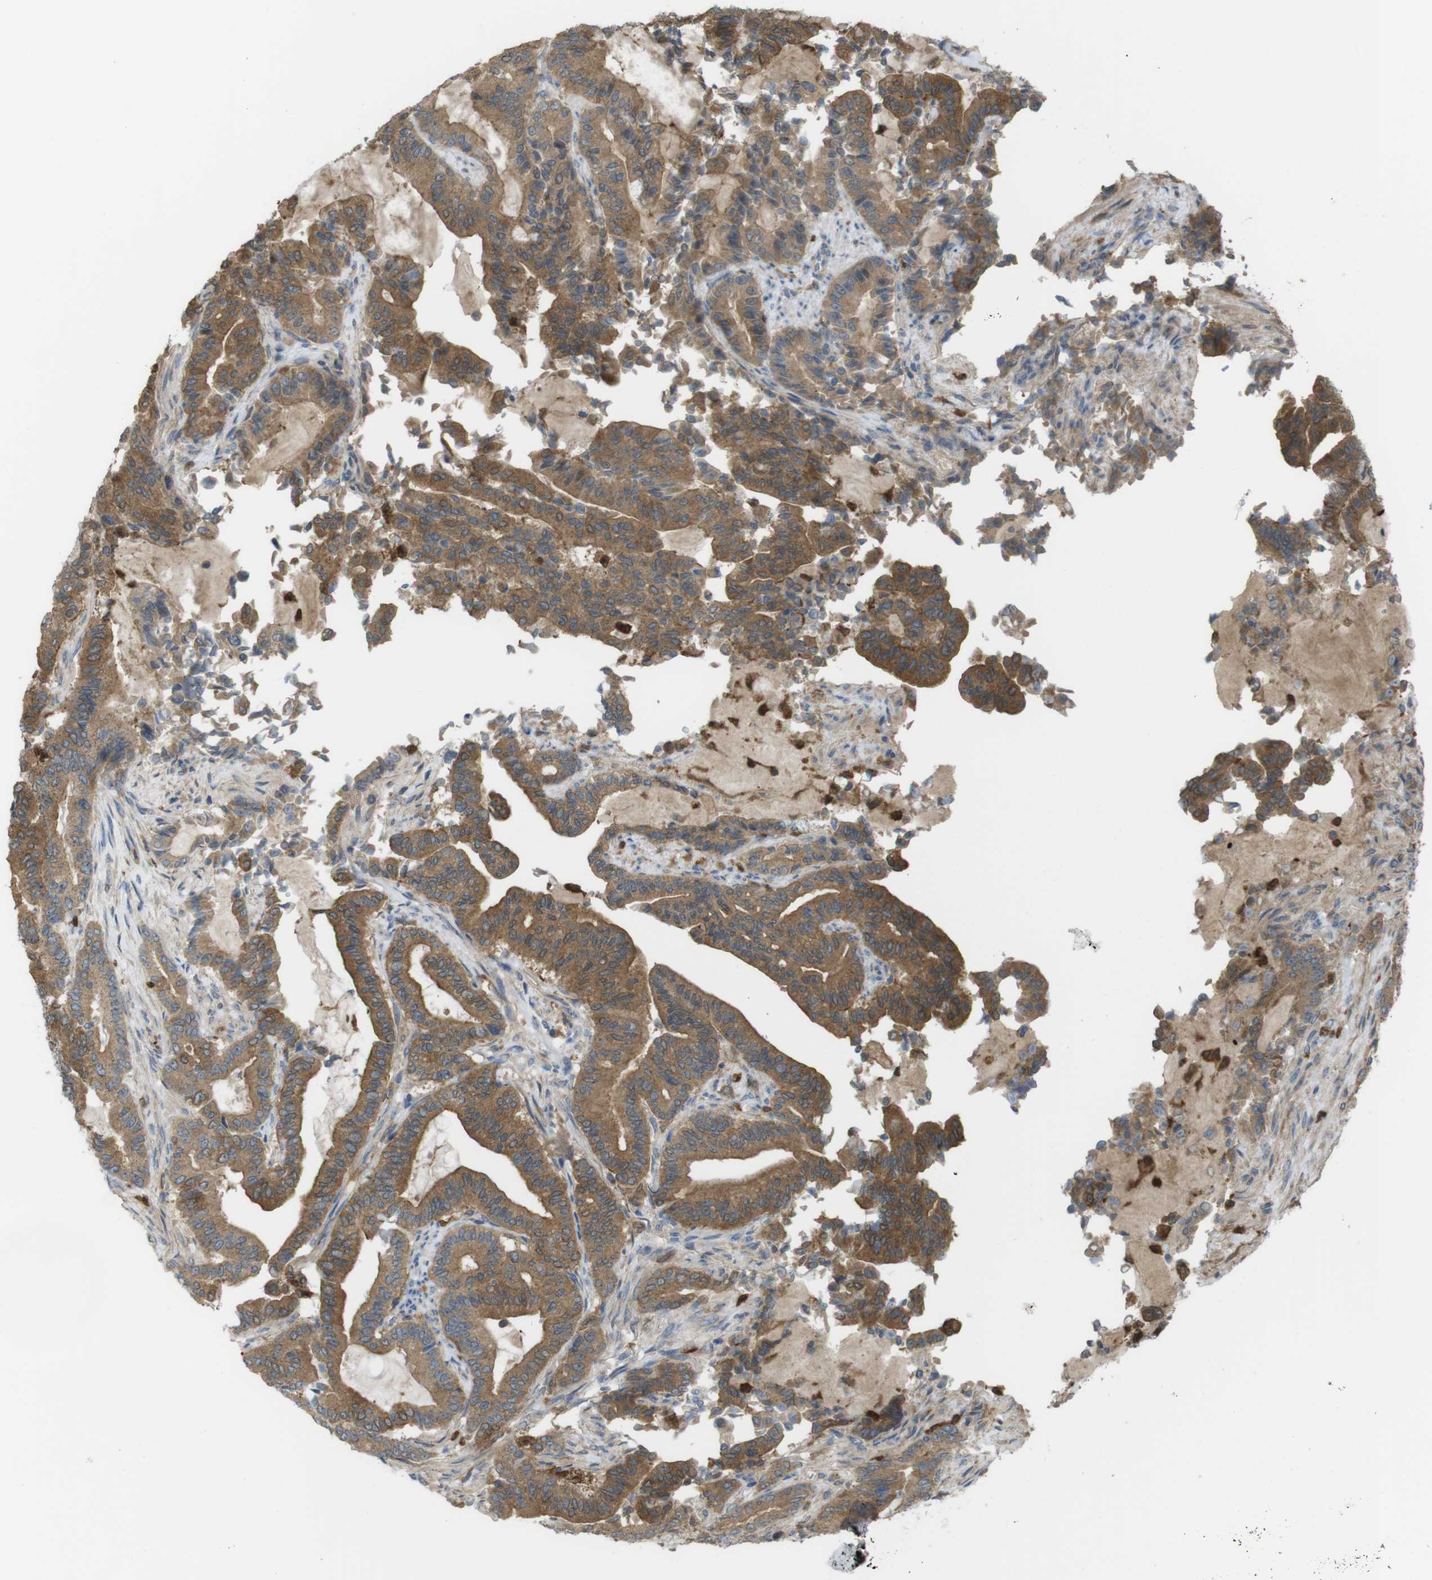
{"staining": {"intensity": "moderate", "quantity": ">75%", "location": "cytoplasmic/membranous"}, "tissue": "pancreatic cancer", "cell_type": "Tumor cells", "image_type": "cancer", "snomed": [{"axis": "morphology", "description": "Normal tissue, NOS"}, {"axis": "morphology", "description": "Adenocarcinoma, NOS"}, {"axis": "topography", "description": "Pancreas"}], "caption": "Pancreatic cancer stained for a protein (brown) demonstrates moderate cytoplasmic/membranous positive expression in approximately >75% of tumor cells.", "gene": "PRKCD", "patient": {"sex": "male", "age": 63}}